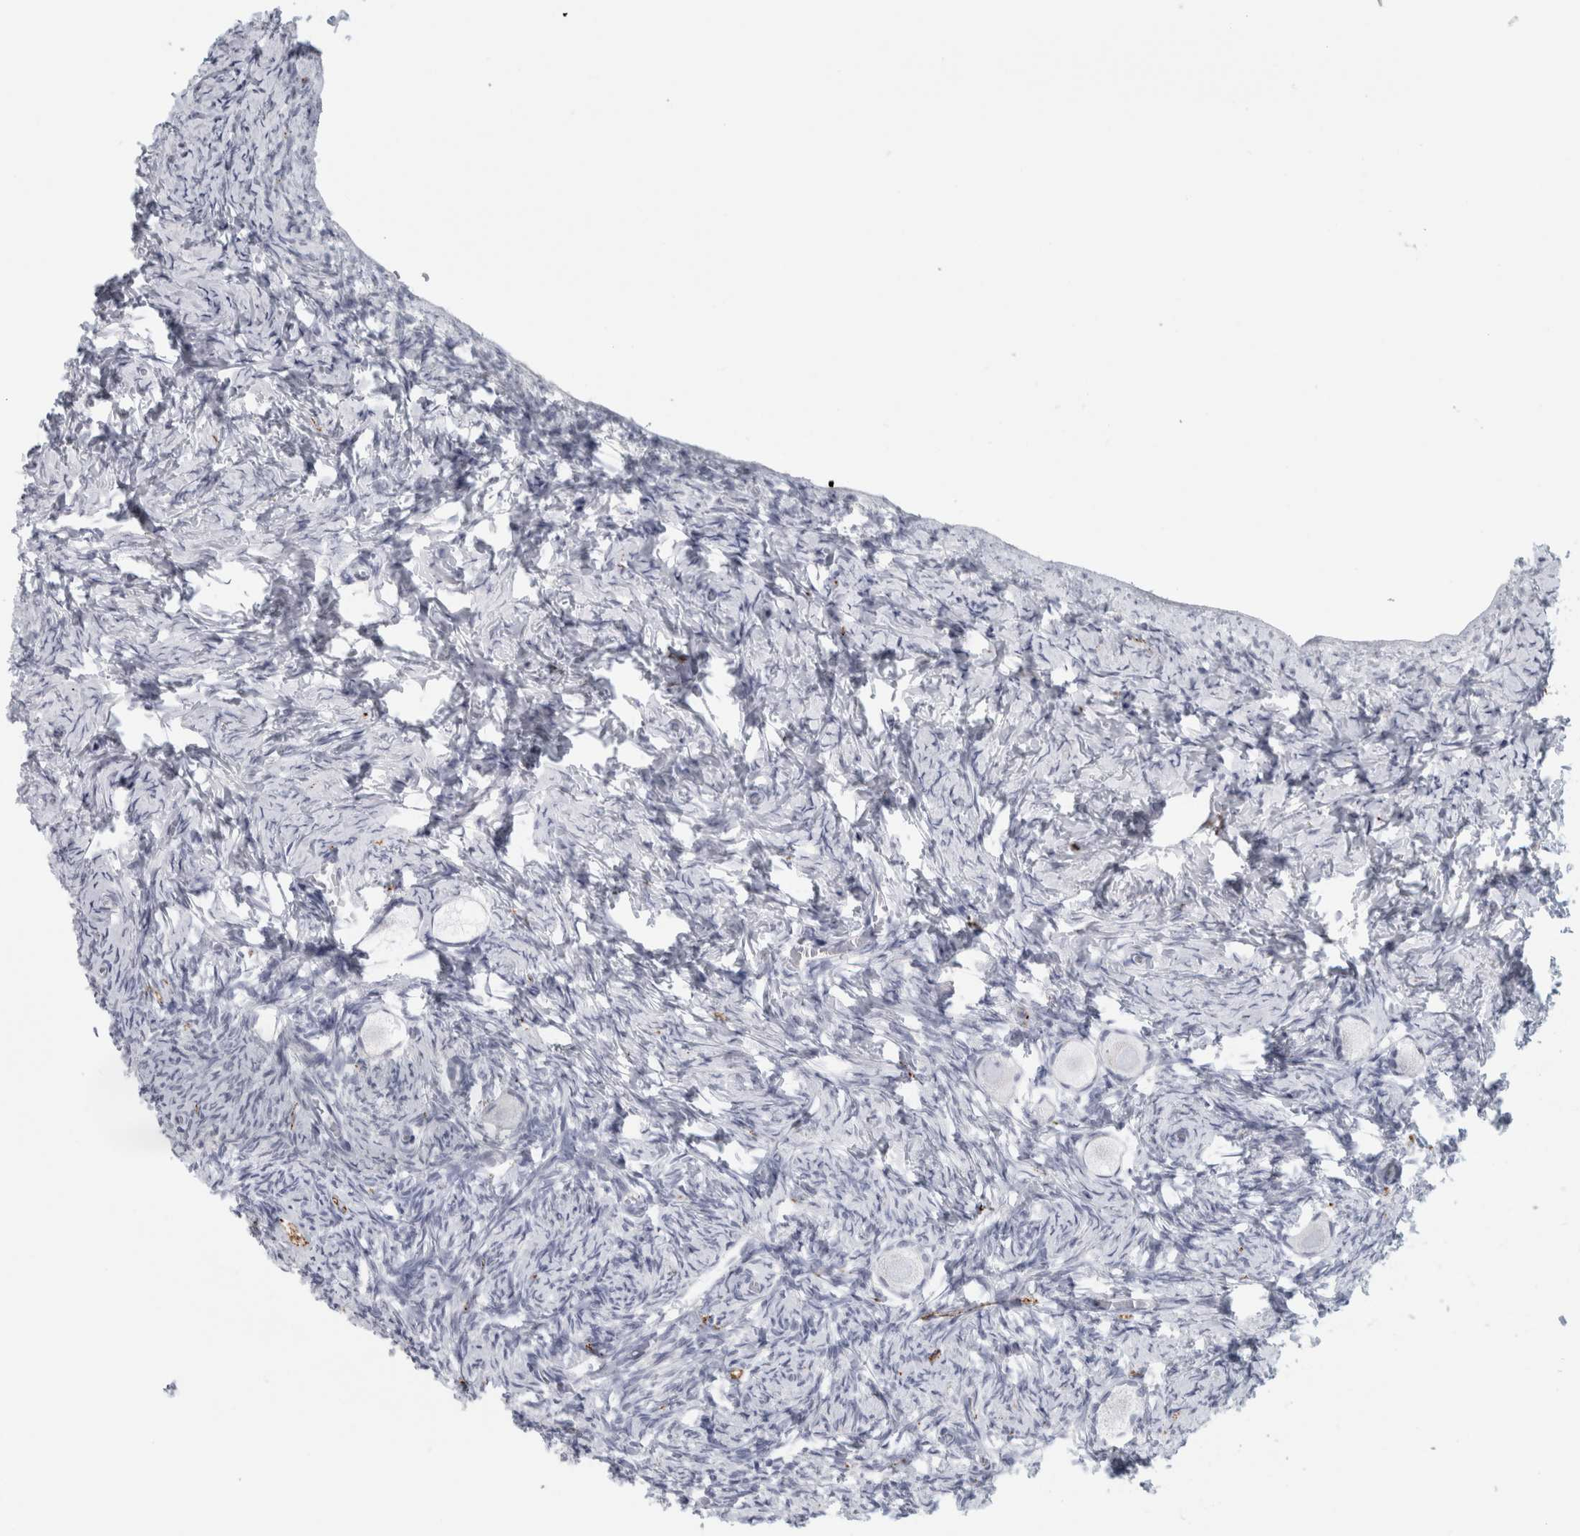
{"staining": {"intensity": "negative", "quantity": "none", "location": "none"}, "tissue": "ovary", "cell_type": "Follicle cells", "image_type": "normal", "snomed": [{"axis": "morphology", "description": "Normal tissue, NOS"}, {"axis": "topography", "description": "Ovary"}], "caption": "Protein analysis of normal ovary exhibits no significant expression in follicle cells. (Stains: DAB (3,3'-diaminobenzidine) immunohistochemistry (IHC) with hematoxylin counter stain, Microscopy: brightfield microscopy at high magnification).", "gene": "CPE", "patient": {"sex": "female", "age": 27}}